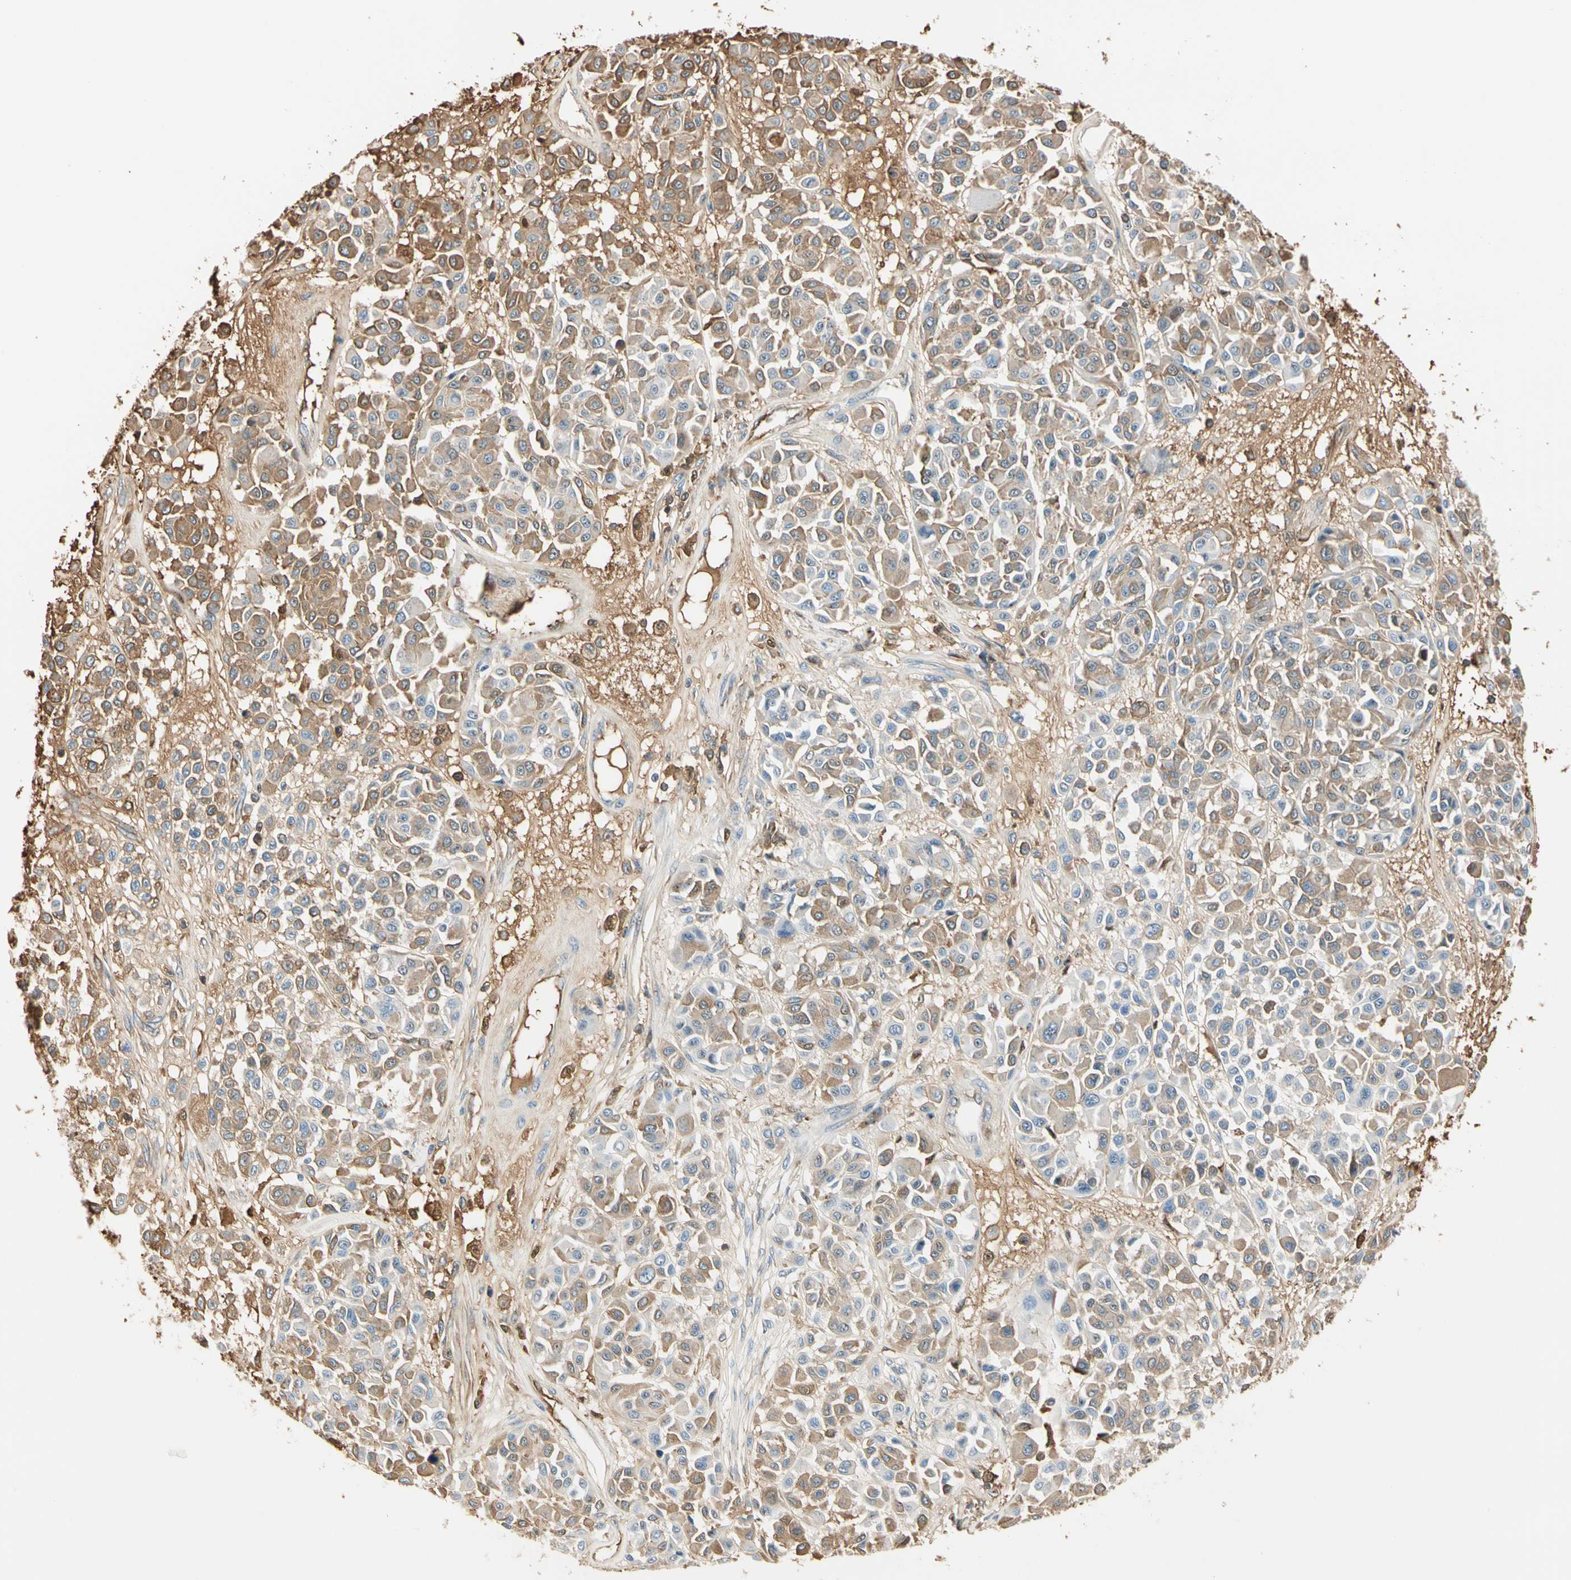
{"staining": {"intensity": "moderate", "quantity": "25%-75%", "location": "cytoplasmic/membranous"}, "tissue": "melanoma", "cell_type": "Tumor cells", "image_type": "cancer", "snomed": [{"axis": "morphology", "description": "Malignant melanoma, Metastatic site"}, {"axis": "topography", "description": "Soft tissue"}], "caption": "The image exhibits a brown stain indicating the presence of a protein in the cytoplasmic/membranous of tumor cells in malignant melanoma (metastatic site).", "gene": "LAMB3", "patient": {"sex": "male", "age": 41}}